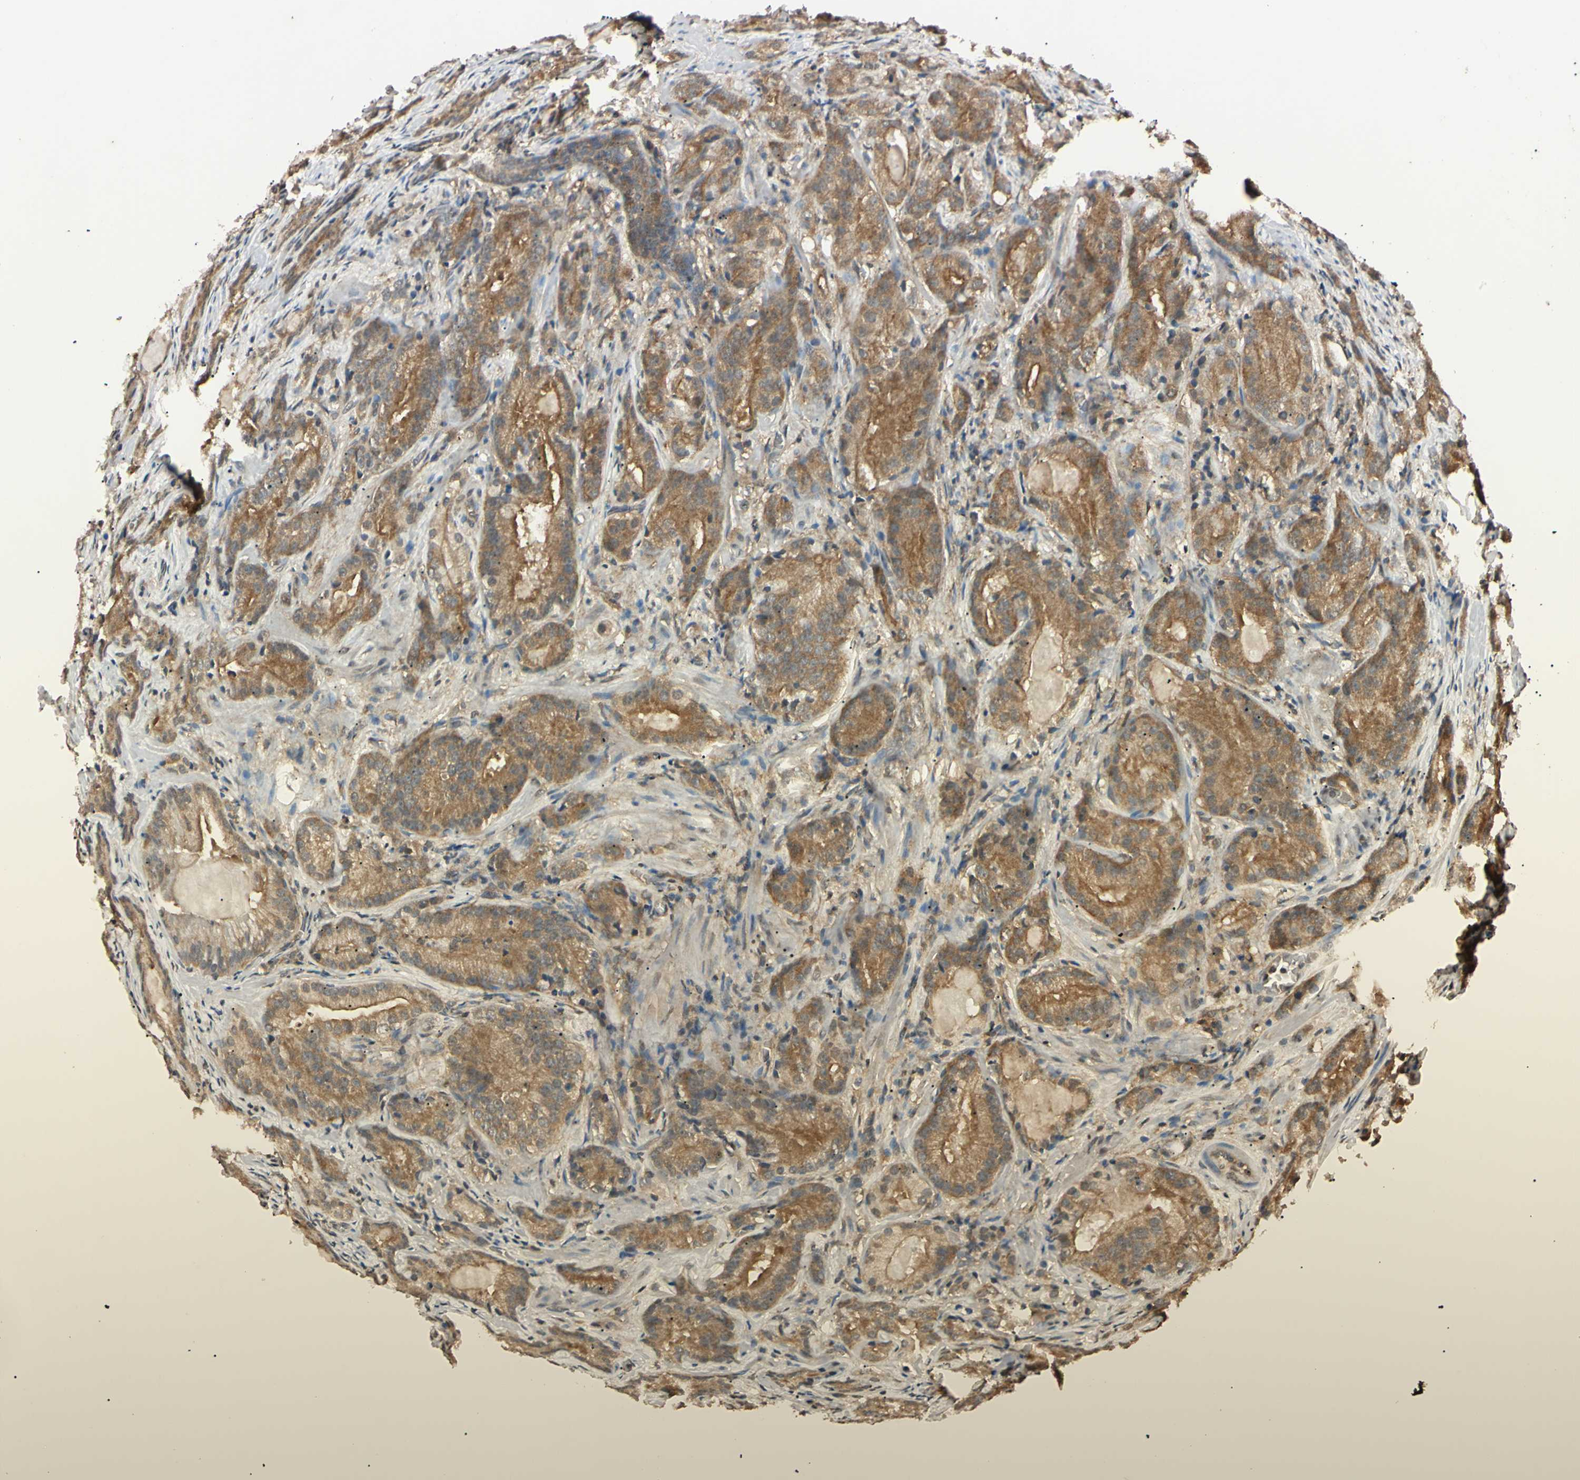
{"staining": {"intensity": "moderate", "quantity": "25%-75%", "location": "cytoplasmic/membranous"}, "tissue": "prostate cancer", "cell_type": "Tumor cells", "image_type": "cancer", "snomed": [{"axis": "morphology", "description": "Adenocarcinoma, High grade"}, {"axis": "topography", "description": "Prostate"}], "caption": "Approximately 25%-75% of tumor cells in prostate cancer (high-grade adenocarcinoma) reveal moderate cytoplasmic/membranous protein positivity as visualized by brown immunohistochemical staining.", "gene": "EPN1", "patient": {"sex": "male", "age": 64}}